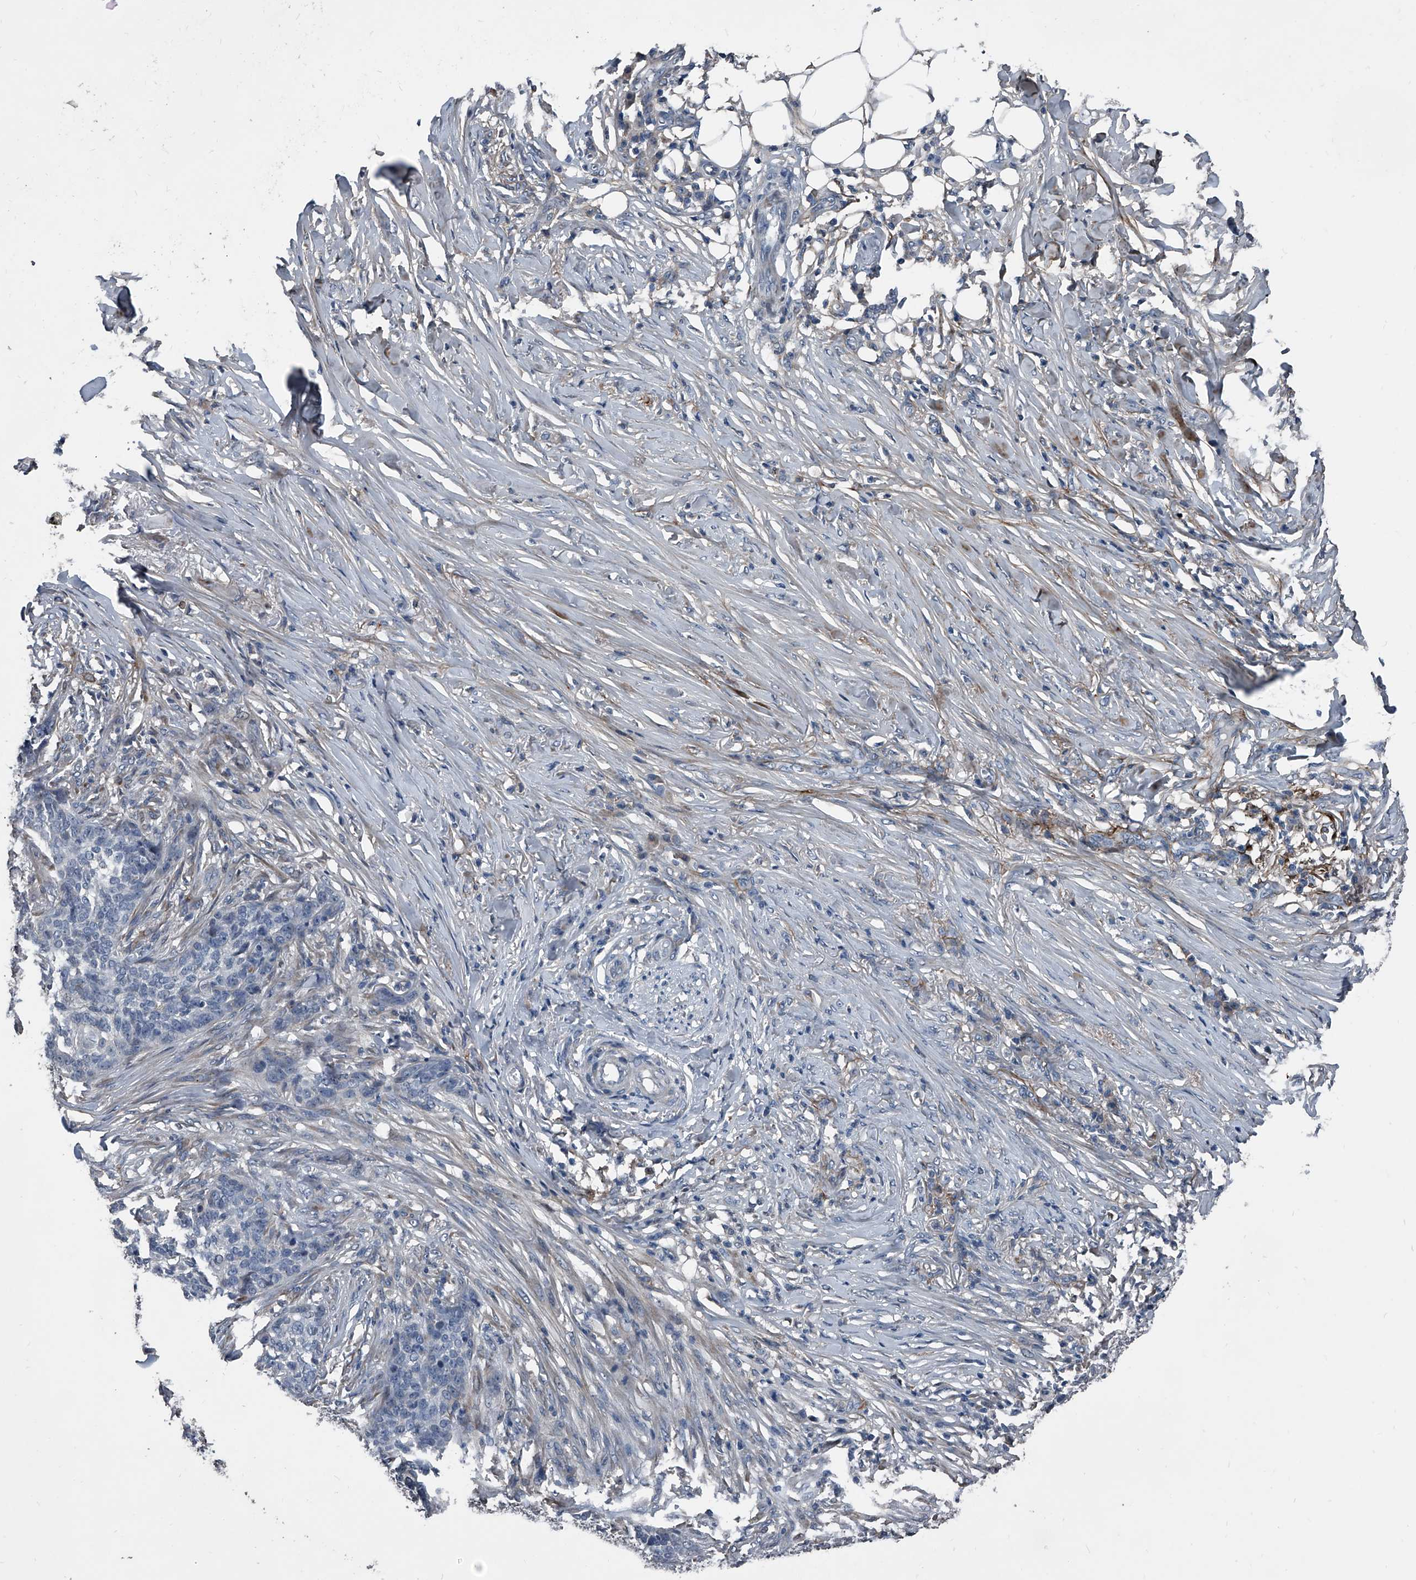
{"staining": {"intensity": "negative", "quantity": "none", "location": "none"}, "tissue": "skin cancer", "cell_type": "Tumor cells", "image_type": "cancer", "snomed": [{"axis": "morphology", "description": "Basal cell carcinoma"}, {"axis": "topography", "description": "Skin"}], "caption": "Immunohistochemistry of human basal cell carcinoma (skin) displays no expression in tumor cells. (DAB (3,3'-diaminobenzidine) immunohistochemistry, high magnification).", "gene": "PHACTR1", "patient": {"sex": "male", "age": 85}}